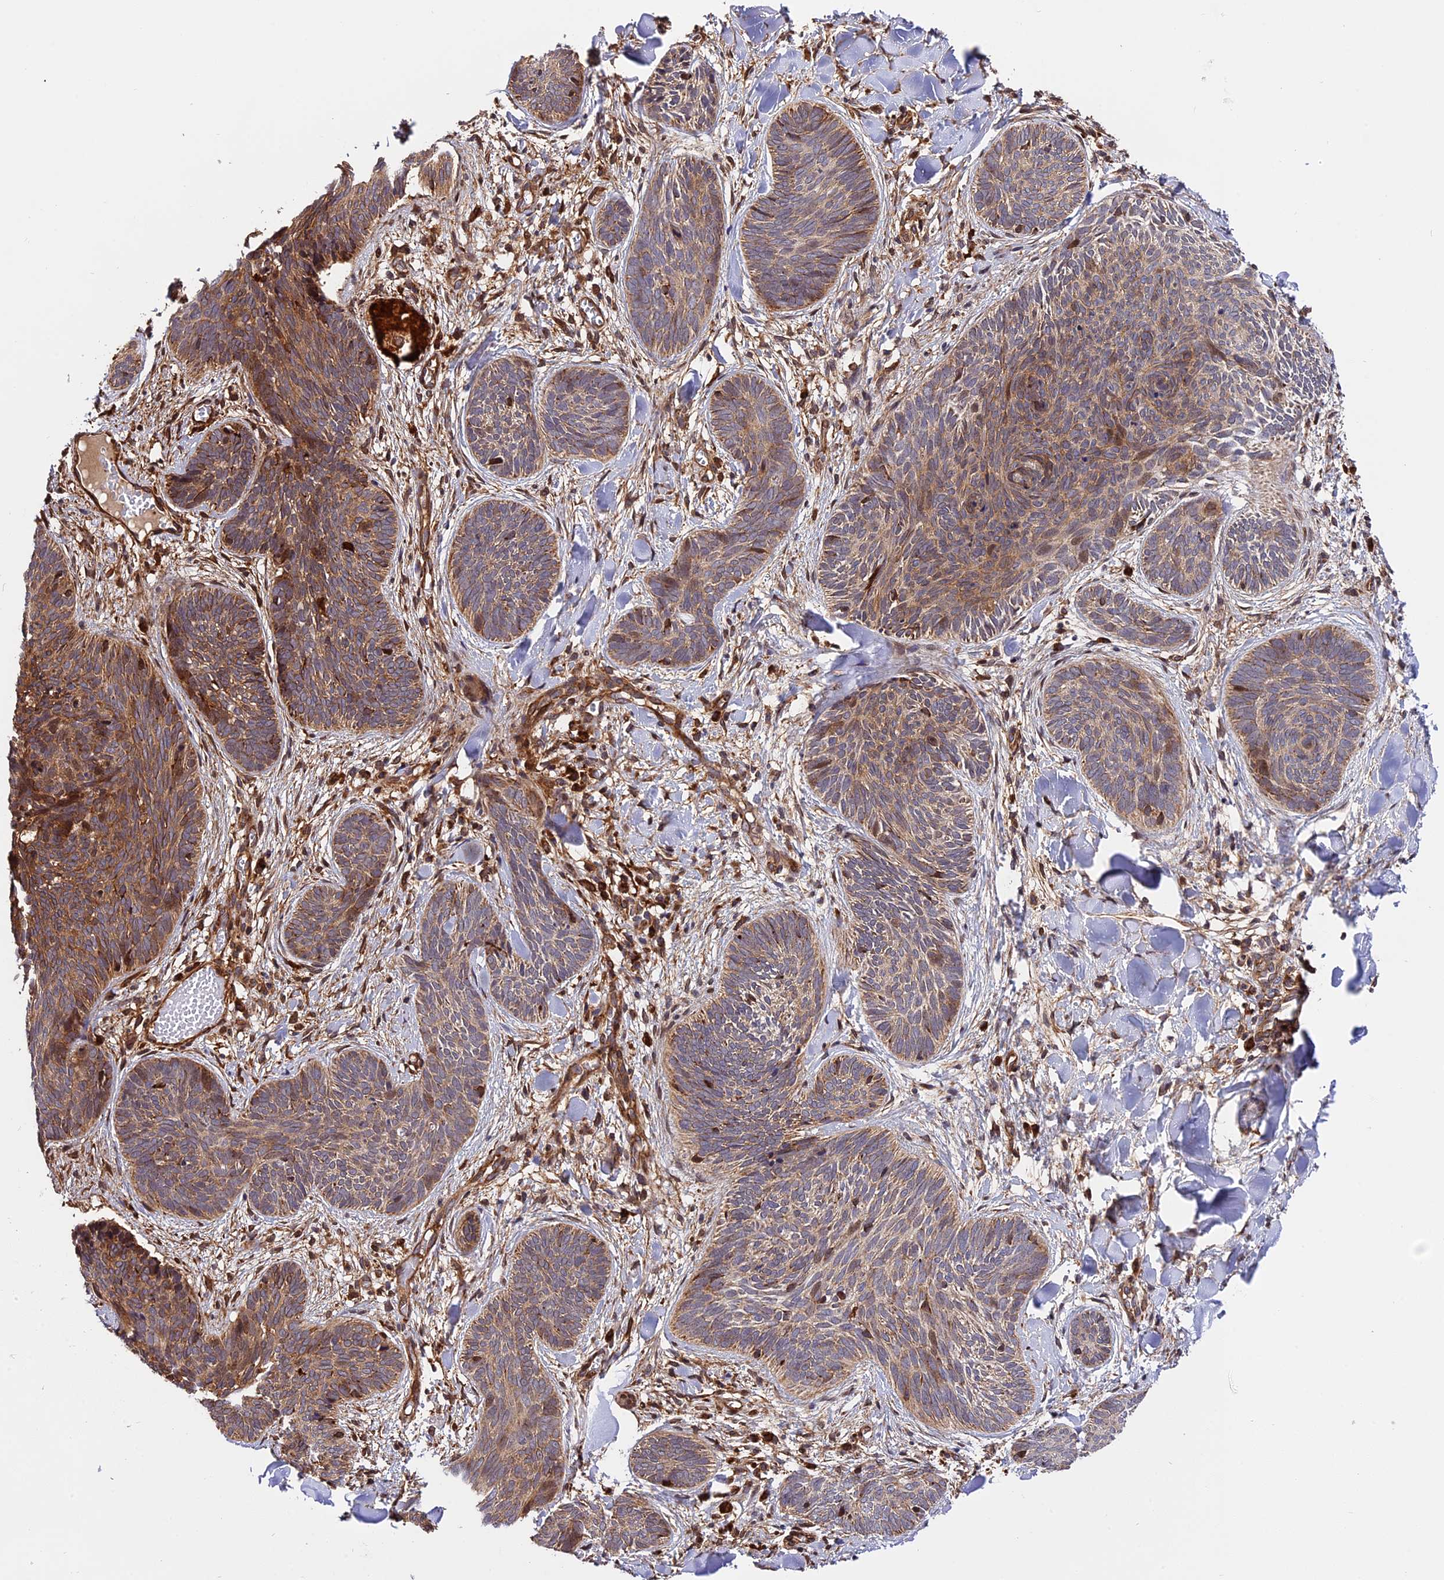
{"staining": {"intensity": "moderate", "quantity": ">75%", "location": "cytoplasmic/membranous"}, "tissue": "skin cancer", "cell_type": "Tumor cells", "image_type": "cancer", "snomed": [{"axis": "morphology", "description": "Basal cell carcinoma"}, {"axis": "topography", "description": "Skin"}], "caption": "Protein analysis of skin cancer (basal cell carcinoma) tissue shows moderate cytoplasmic/membranous staining in about >75% of tumor cells.", "gene": "HERPUD1", "patient": {"sex": "female", "age": 81}}